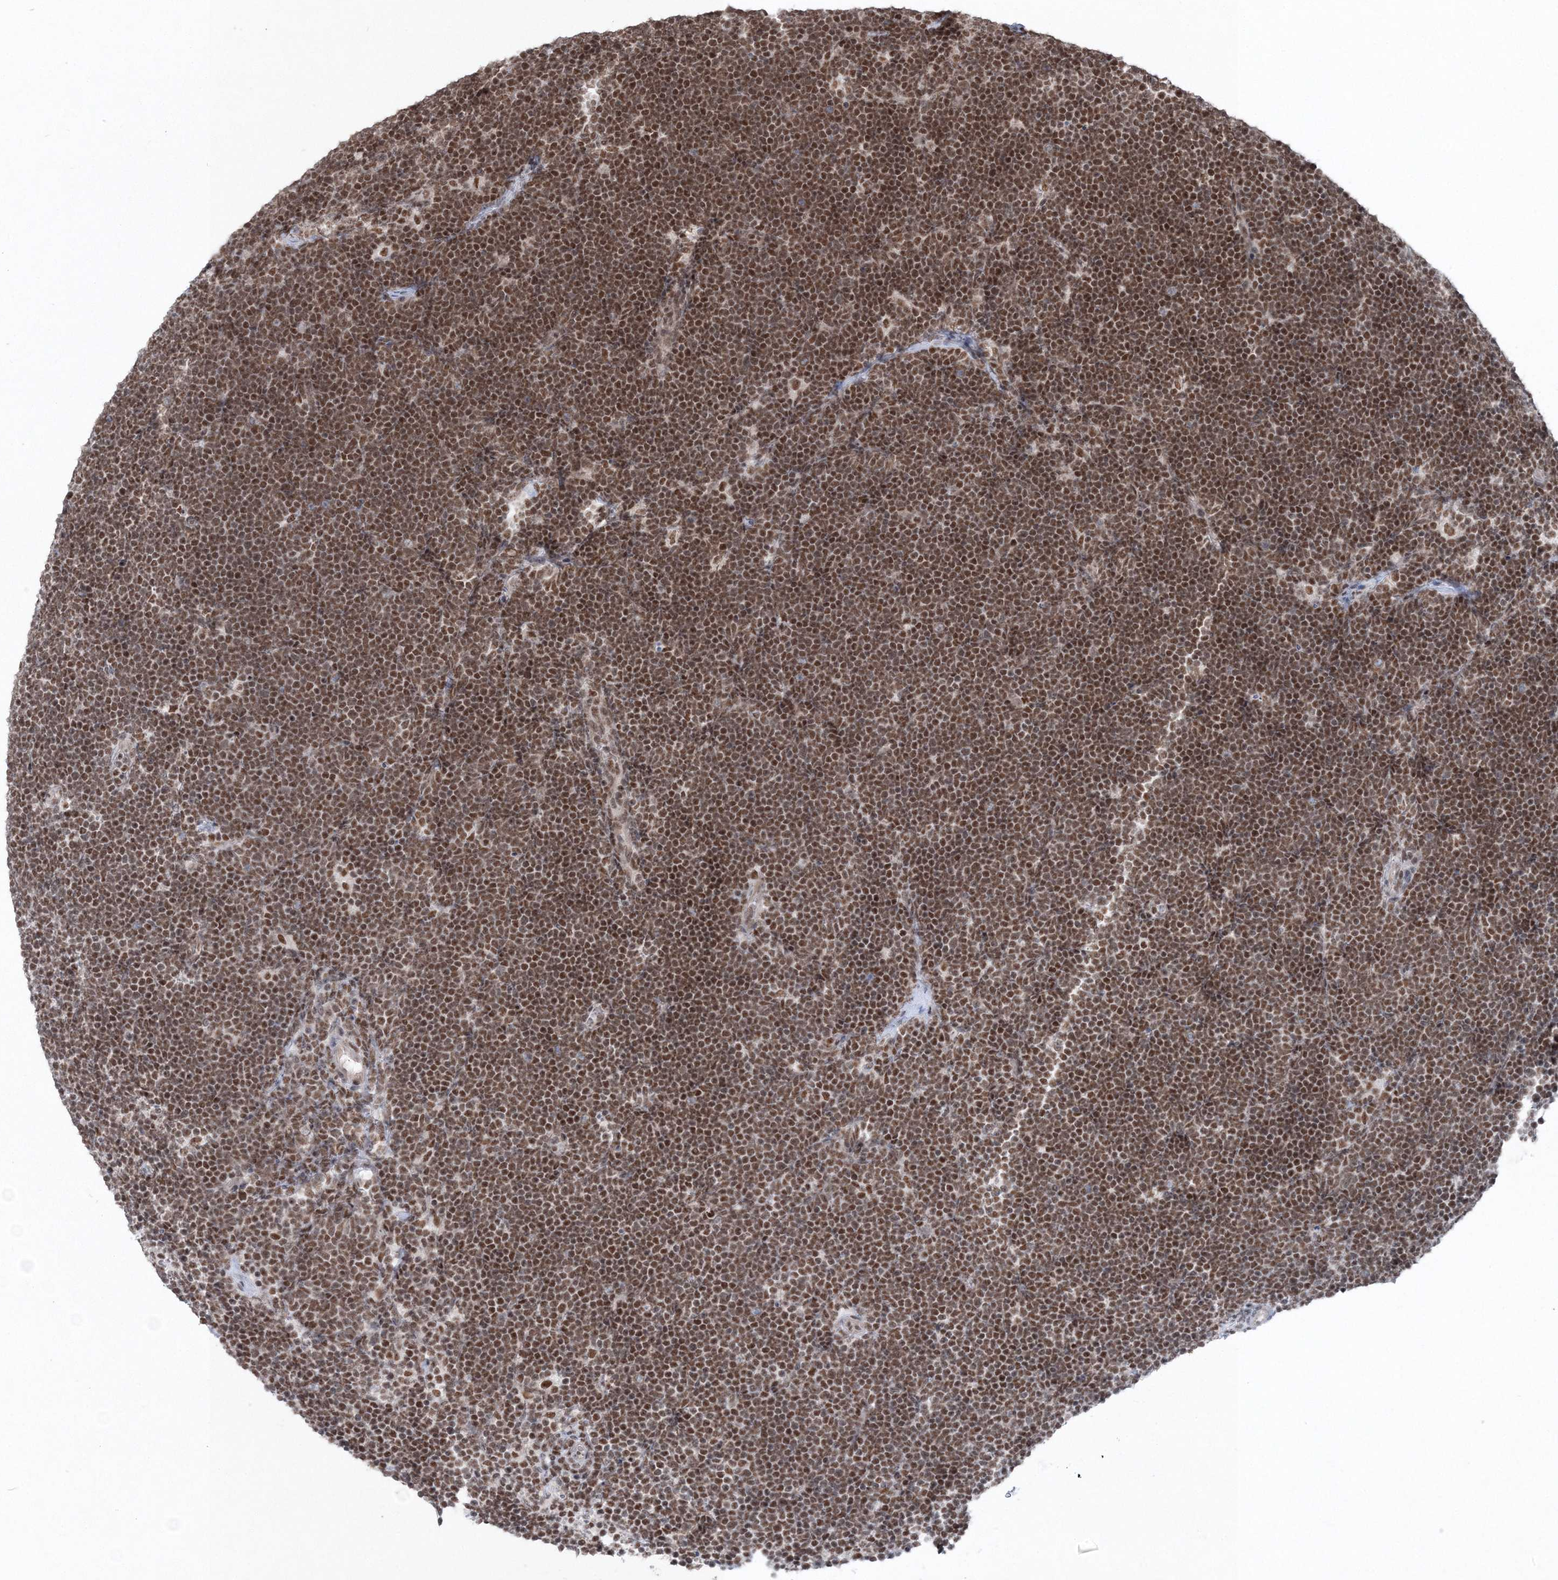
{"staining": {"intensity": "moderate", "quantity": ">75%", "location": "nuclear"}, "tissue": "lymphoma", "cell_type": "Tumor cells", "image_type": "cancer", "snomed": [{"axis": "morphology", "description": "Malignant lymphoma, non-Hodgkin's type, High grade"}, {"axis": "topography", "description": "Lymph node"}], "caption": "Immunohistochemistry micrograph of lymphoma stained for a protein (brown), which exhibits medium levels of moderate nuclear expression in about >75% of tumor cells.", "gene": "PDS5A", "patient": {"sex": "male", "age": 13}}